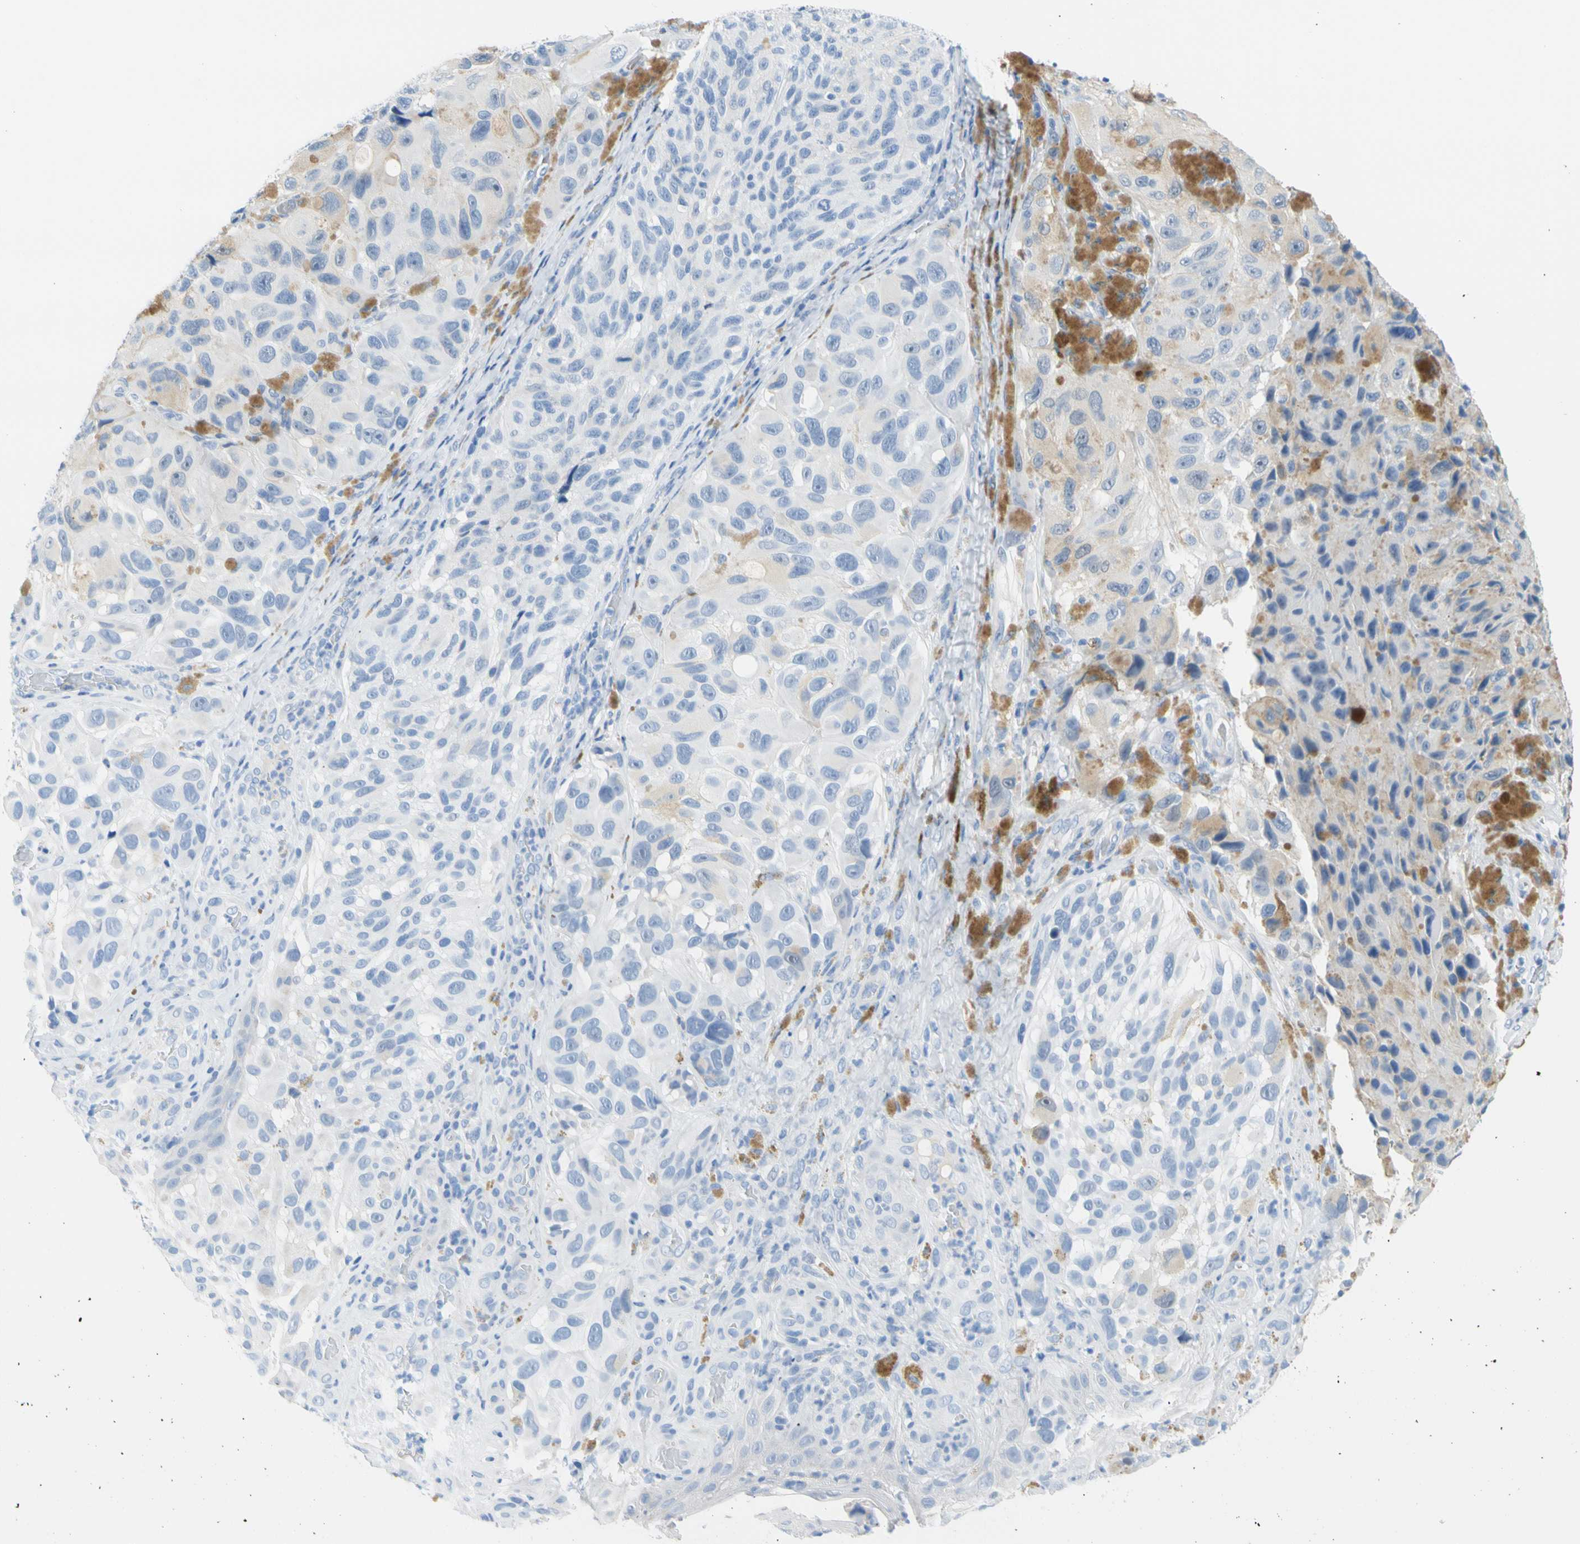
{"staining": {"intensity": "negative", "quantity": "none", "location": "none"}, "tissue": "melanoma", "cell_type": "Tumor cells", "image_type": "cancer", "snomed": [{"axis": "morphology", "description": "Malignant melanoma, NOS"}, {"axis": "topography", "description": "Skin"}], "caption": "IHC histopathology image of neoplastic tissue: malignant melanoma stained with DAB (3,3'-diaminobenzidine) reveals no significant protein expression in tumor cells.", "gene": "CEL", "patient": {"sex": "female", "age": 73}}